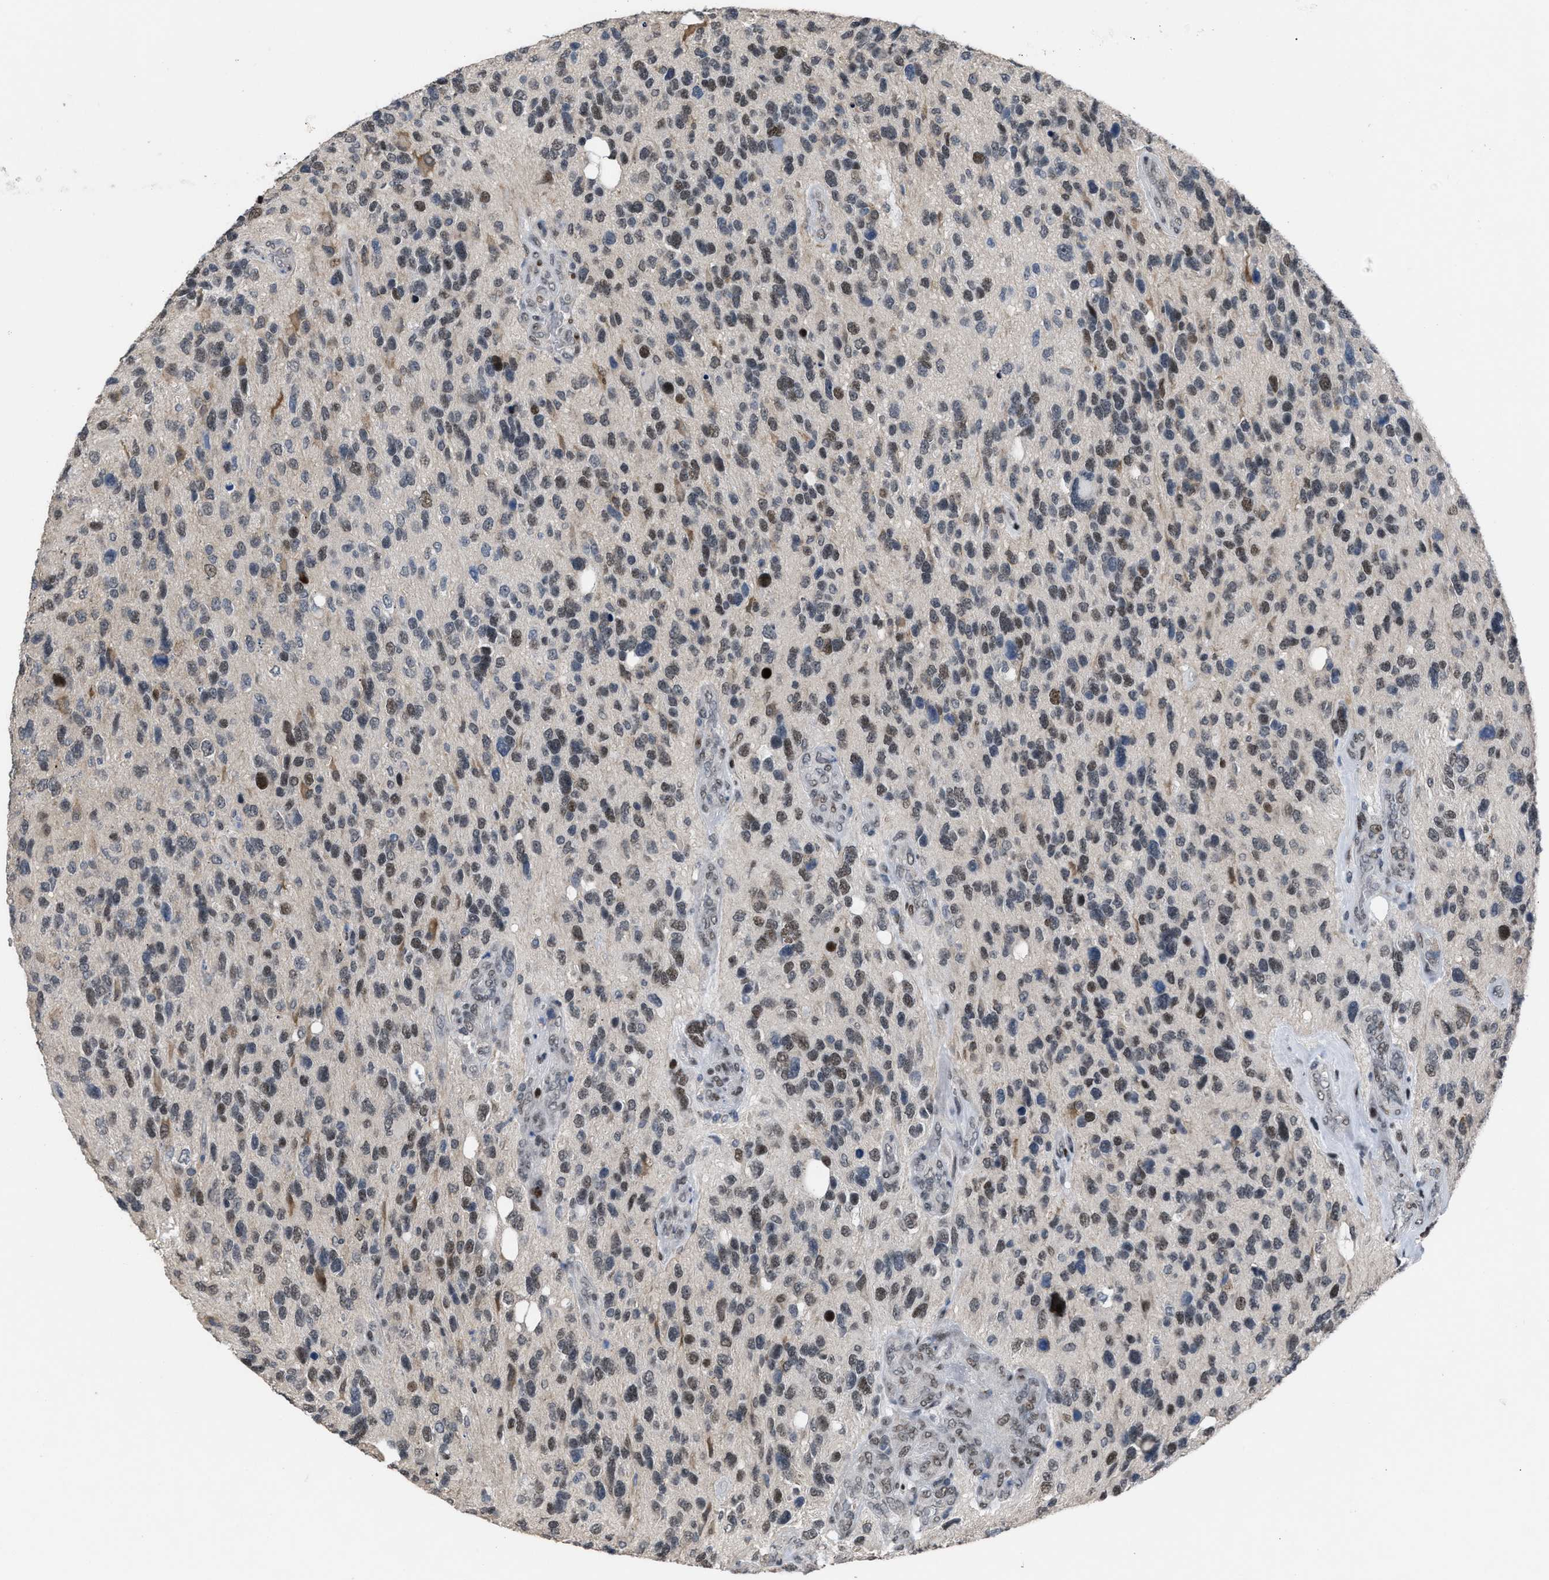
{"staining": {"intensity": "strong", "quantity": "<25%", "location": "nuclear"}, "tissue": "glioma", "cell_type": "Tumor cells", "image_type": "cancer", "snomed": [{"axis": "morphology", "description": "Glioma, malignant, High grade"}, {"axis": "topography", "description": "Brain"}], "caption": "Strong nuclear positivity for a protein is seen in approximately <25% of tumor cells of glioma using immunohistochemistry.", "gene": "SETDB1", "patient": {"sex": "female", "age": 58}}